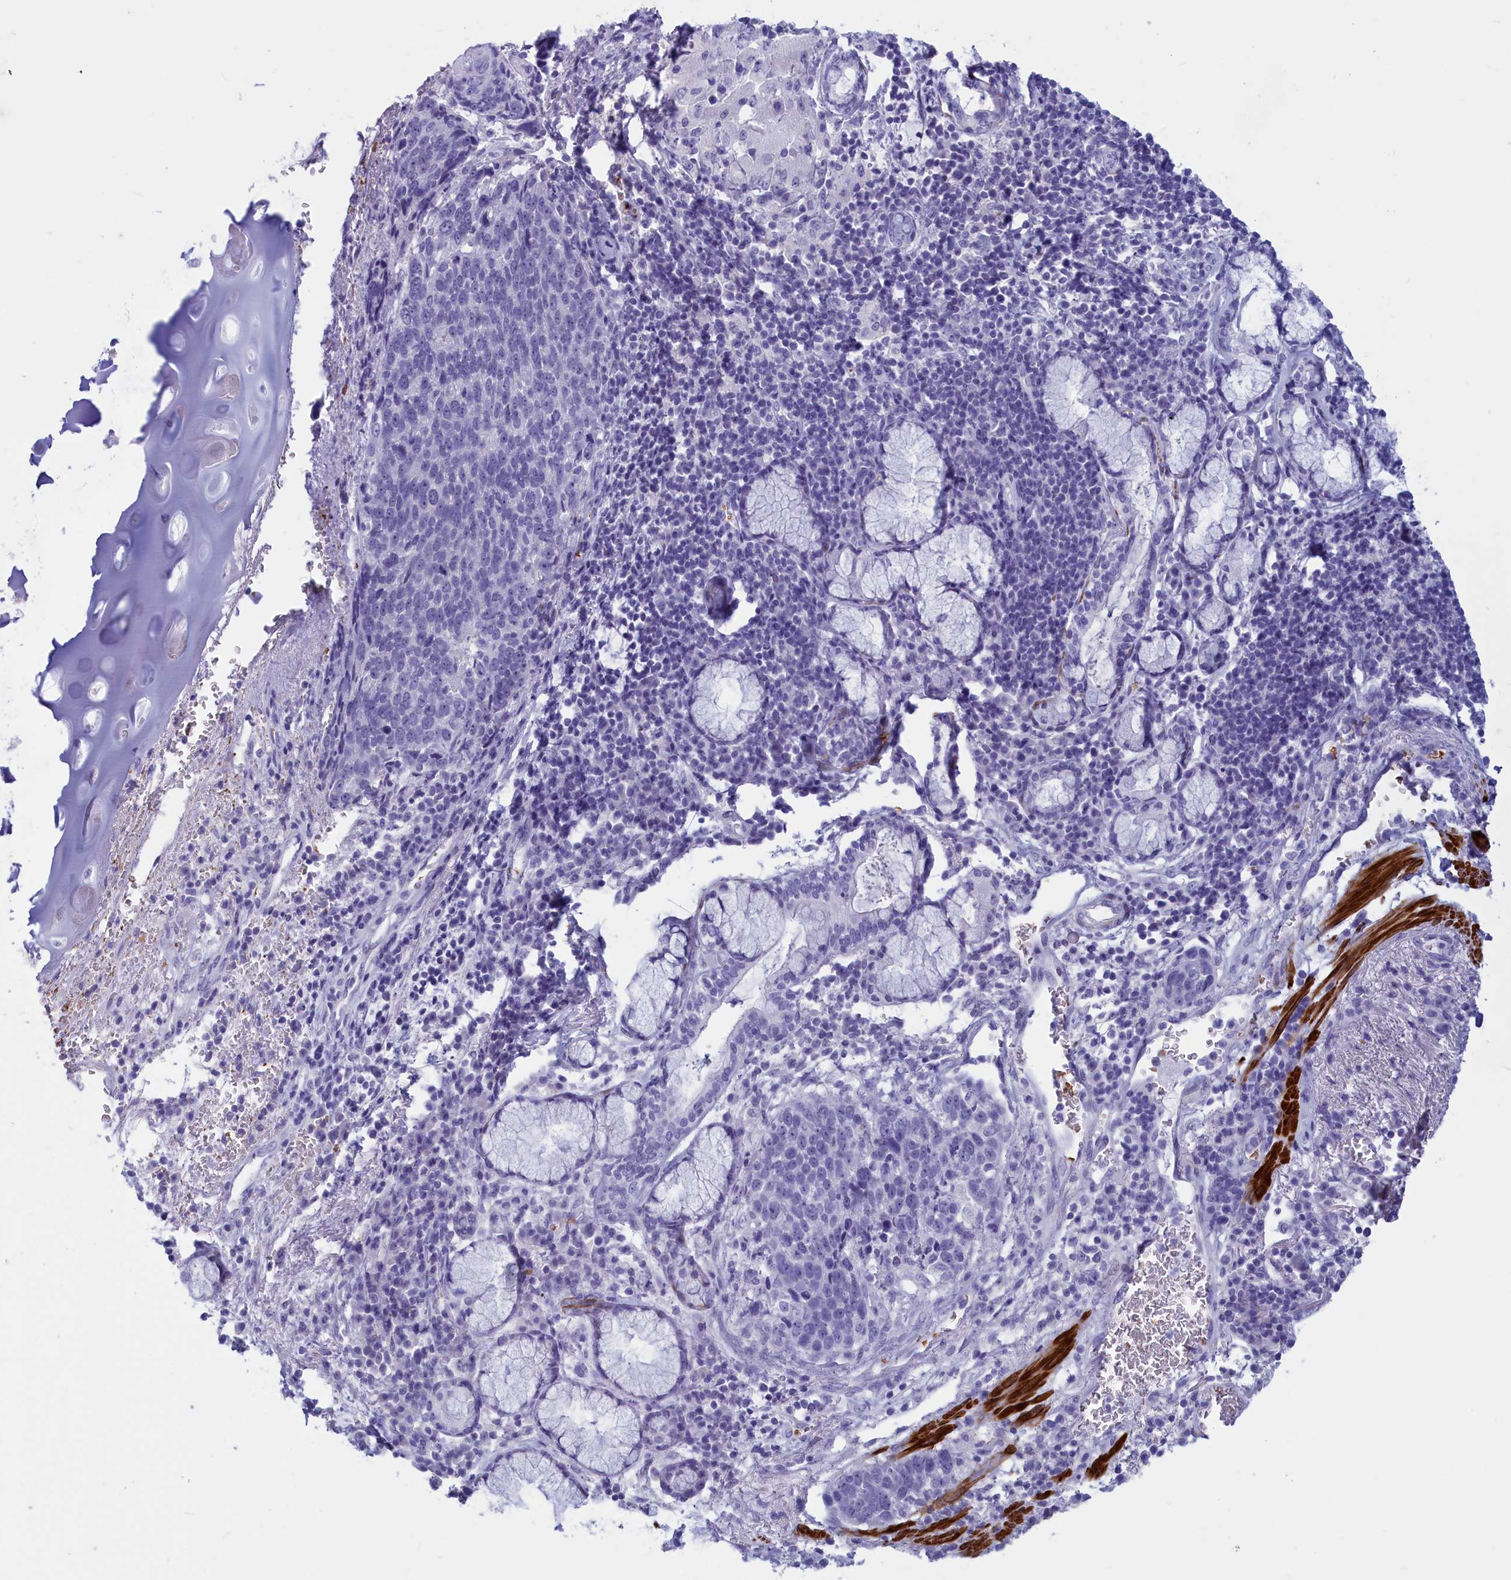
{"staining": {"intensity": "negative", "quantity": "none", "location": "none"}, "tissue": "lung cancer", "cell_type": "Tumor cells", "image_type": "cancer", "snomed": [{"axis": "morphology", "description": "Squamous cell carcinoma, NOS"}, {"axis": "topography", "description": "Lung"}], "caption": "Lung cancer was stained to show a protein in brown. There is no significant expression in tumor cells. (DAB (3,3'-diaminobenzidine) immunohistochemistry (IHC) visualized using brightfield microscopy, high magnification).", "gene": "GAPDHS", "patient": {"sex": "male", "age": 66}}